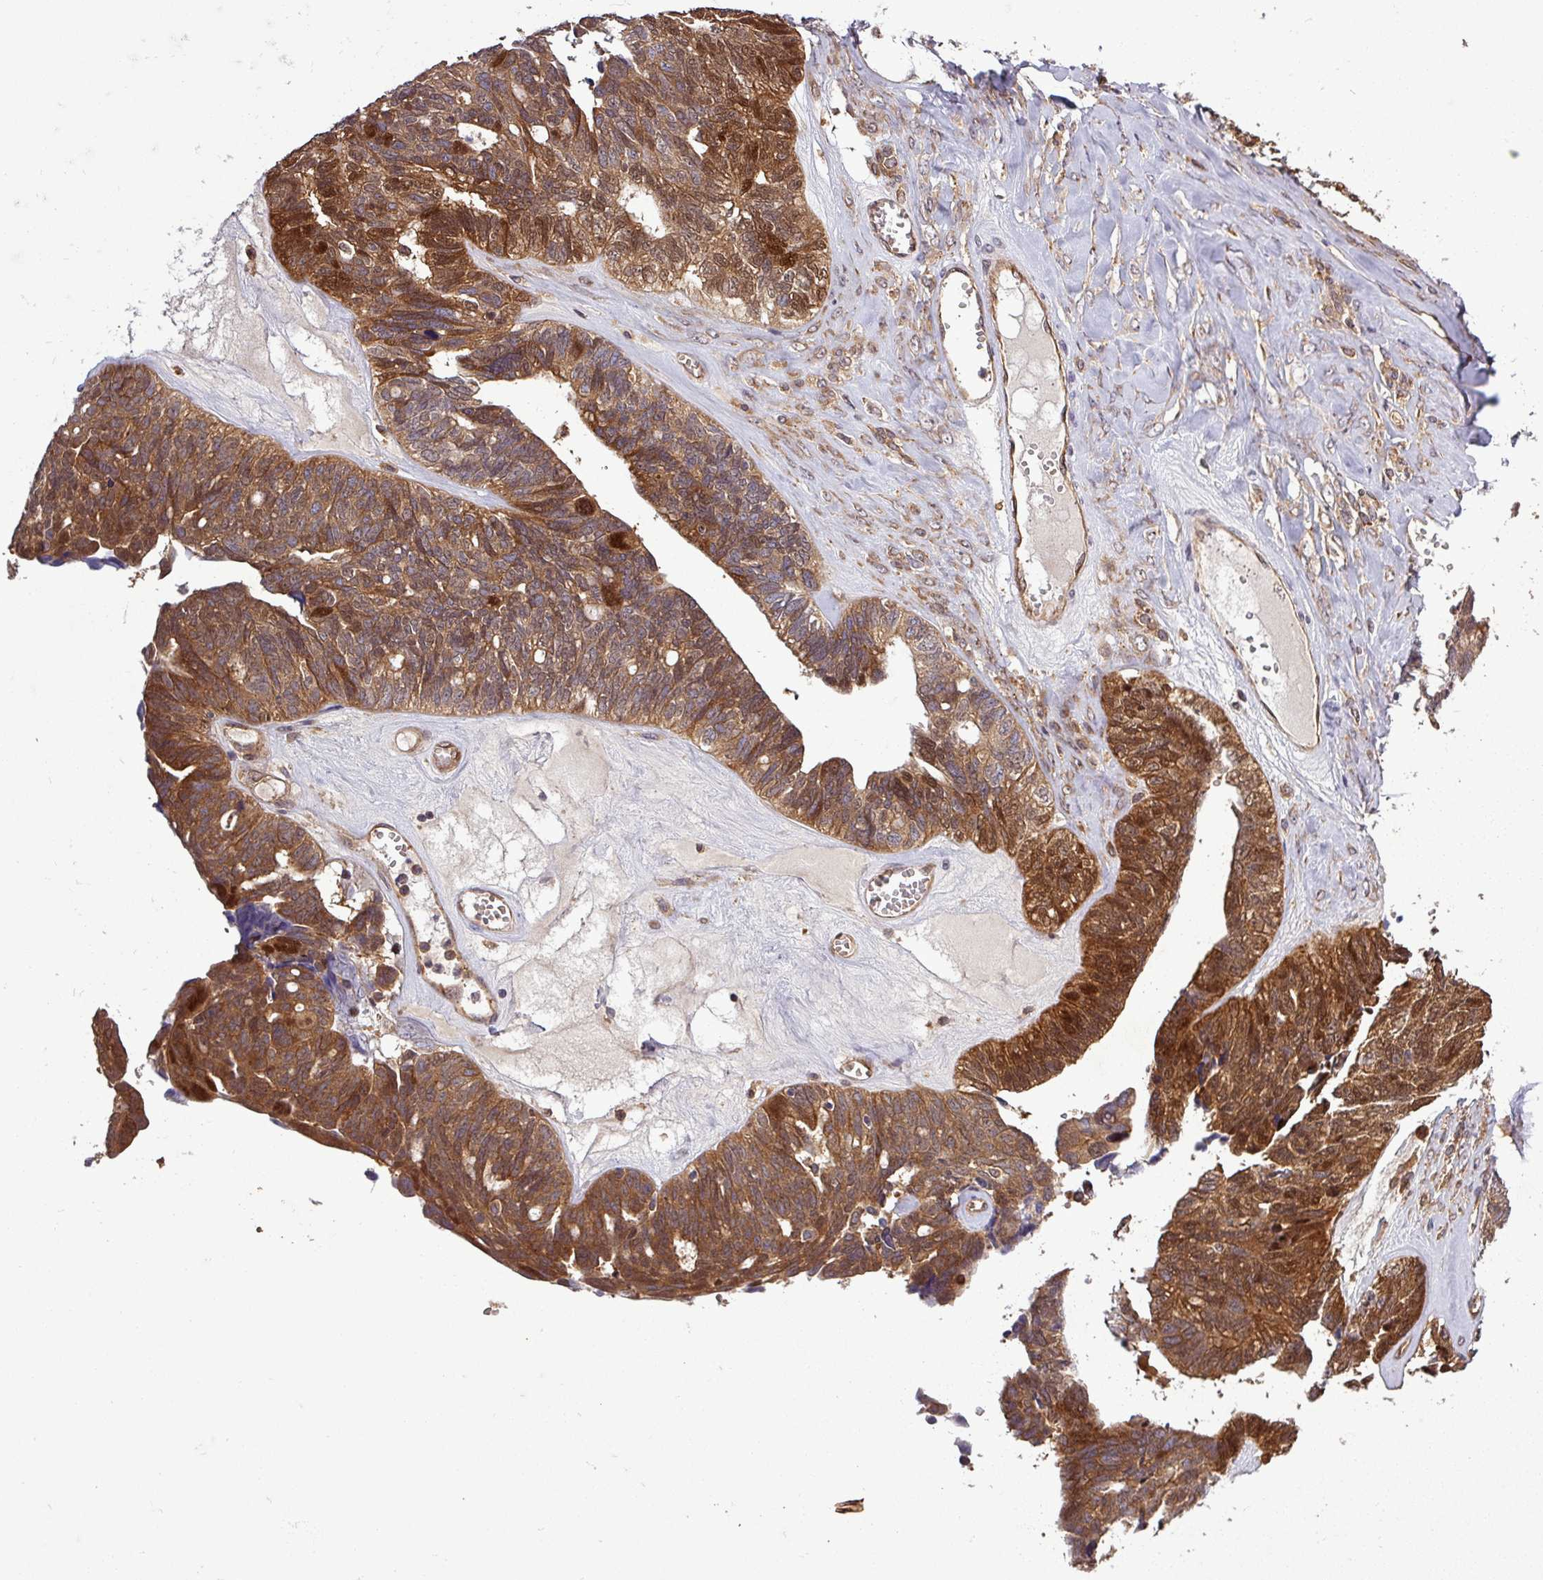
{"staining": {"intensity": "strong", "quantity": ">75%", "location": "cytoplasmic/membranous,nuclear"}, "tissue": "ovarian cancer", "cell_type": "Tumor cells", "image_type": "cancer", "snomed": [{"axis": "morphology", "description": "Cystadenocarcinoma, serous, NOS"}, {"axis": "topography", "description": "Ovary"}], "caption": "Tumor cells show high levels of strong cytoplasmic/membranous and nuclear positivity in approximately >75% of cells in human ovarian cancer. (DAB (3,3'-diaminobenzidine) = brown stain, brightfield microscopy at high magnification).", "gene": "SIRPB2", "patient": {"sex": "female", "age": 79}}